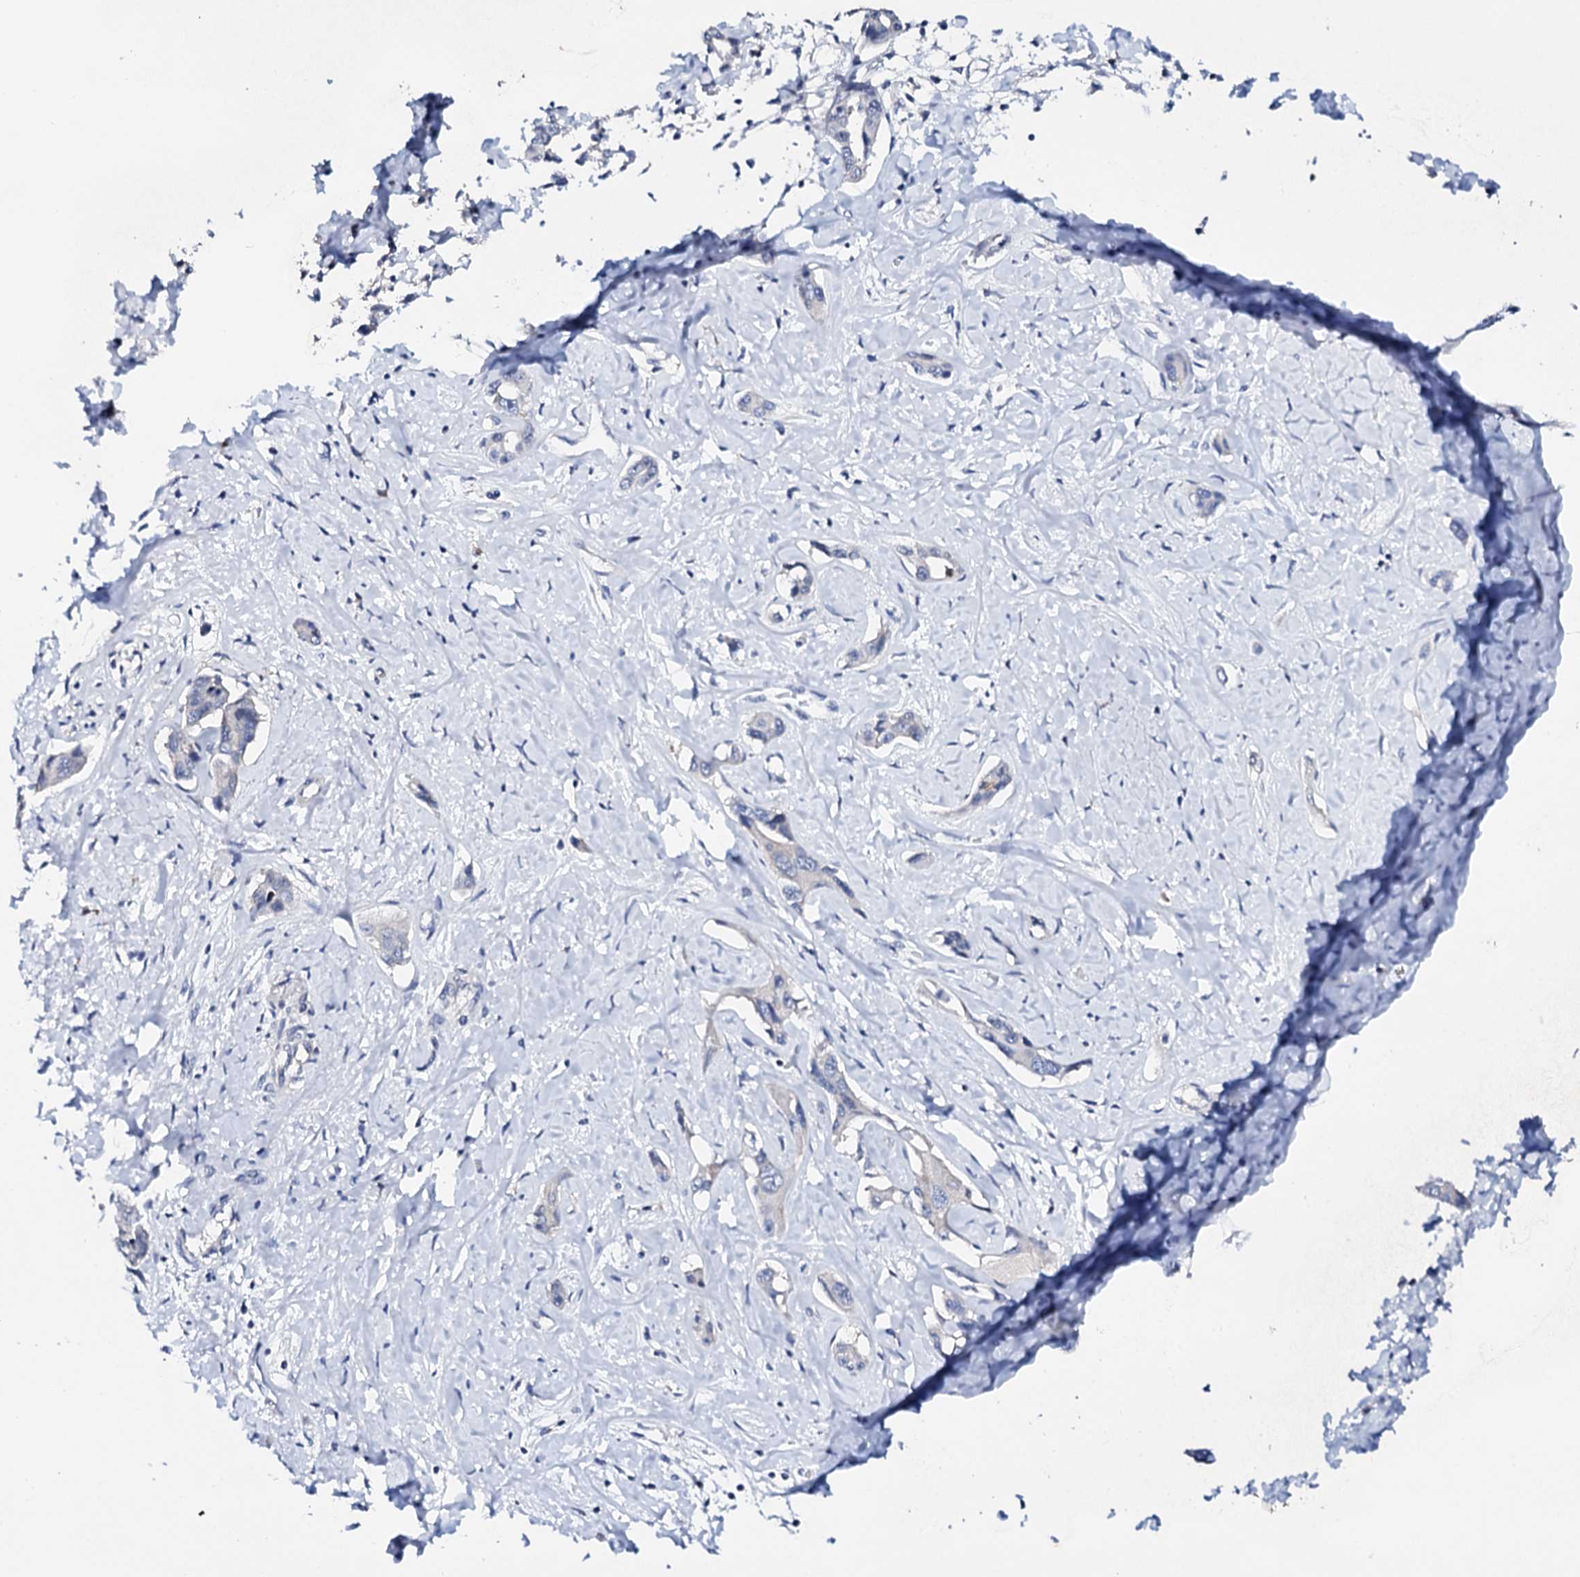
{"staining": {"intensity": "negative", "quantity": "none", "location": "none"}, "tissue": "liver cancer", "cell_type": "Tumor cells", "image_type": "cancer", "snomed": [{"axis": "morphology", "description": "Cholangiocarcinoma"}, {"axis": "topography", "description": "Liver"}], "caption": "DAB (3,3'-diaminobenzidine) immunohistochemical staining of human cholangiocarcinoma (liver) shows no significant positivity in tumor cells. (Stains: DAB immunohistochemistry with hematoxylin counter stain, Microscopy: brightfield microscopy at high magnification).", "gene": "NUP58", "patient": {"sex": "male", "age": 59}}